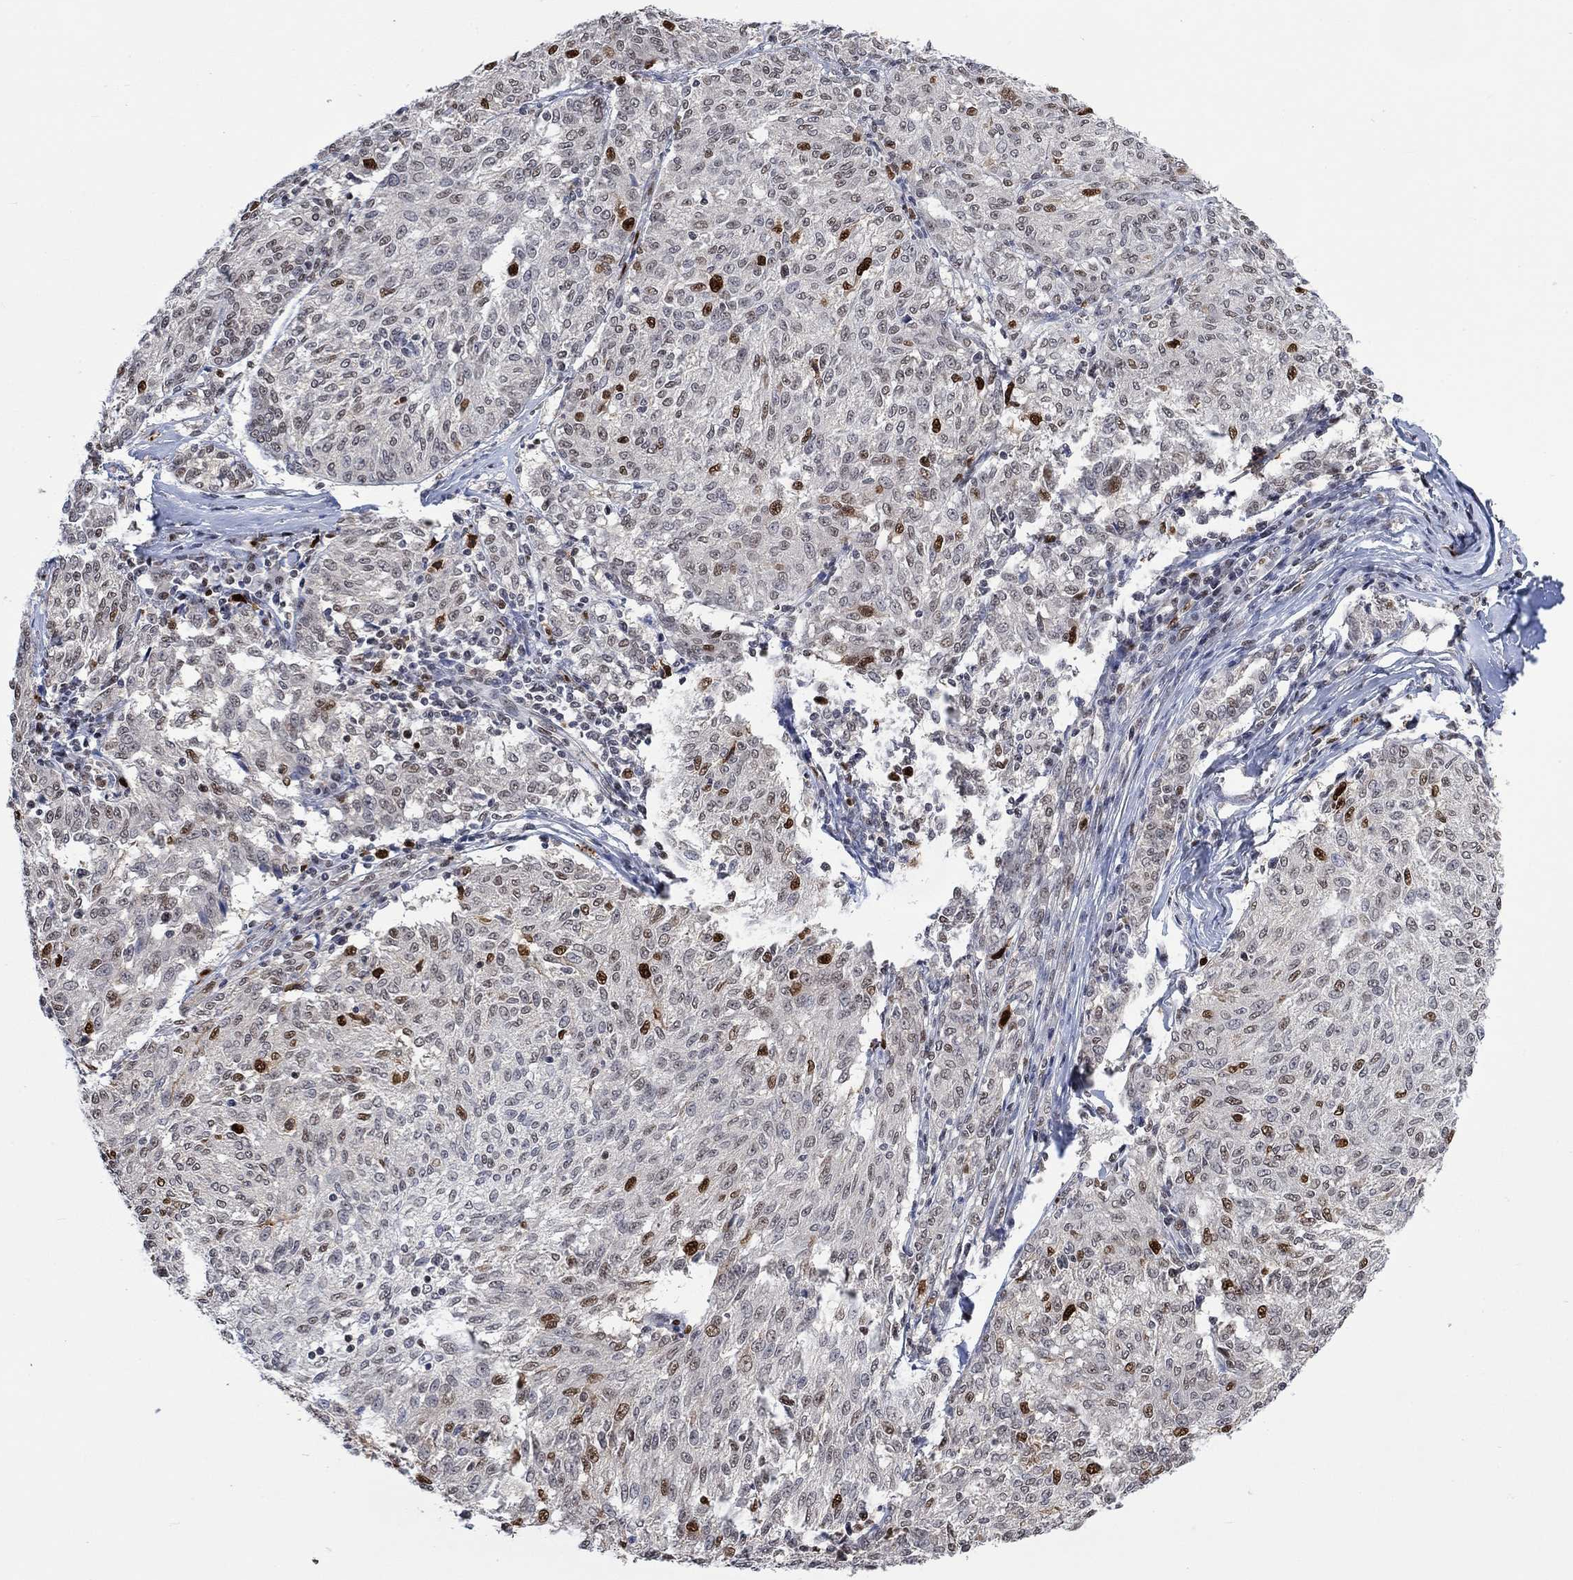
{"staining": {"intensity": "strong", "quantity": "<25%", "location": "nuclear"}, "tissue": "melanoma", "cell_type": "Tumor cells", "image_type": "cancer", "snomed": [{"axis": "morphology", "description": "Malignant melanoma, NOS"}, {"axis": "topography", "description": "Skin"}], "caption": "Immunohistochemical staining of human malignant melanoma exhibits medium levels of strong nuclear positivity in about <25% of tumor cells.", "gene": "RAD54L2", "patient": {"sex": "female", "age": 72}}